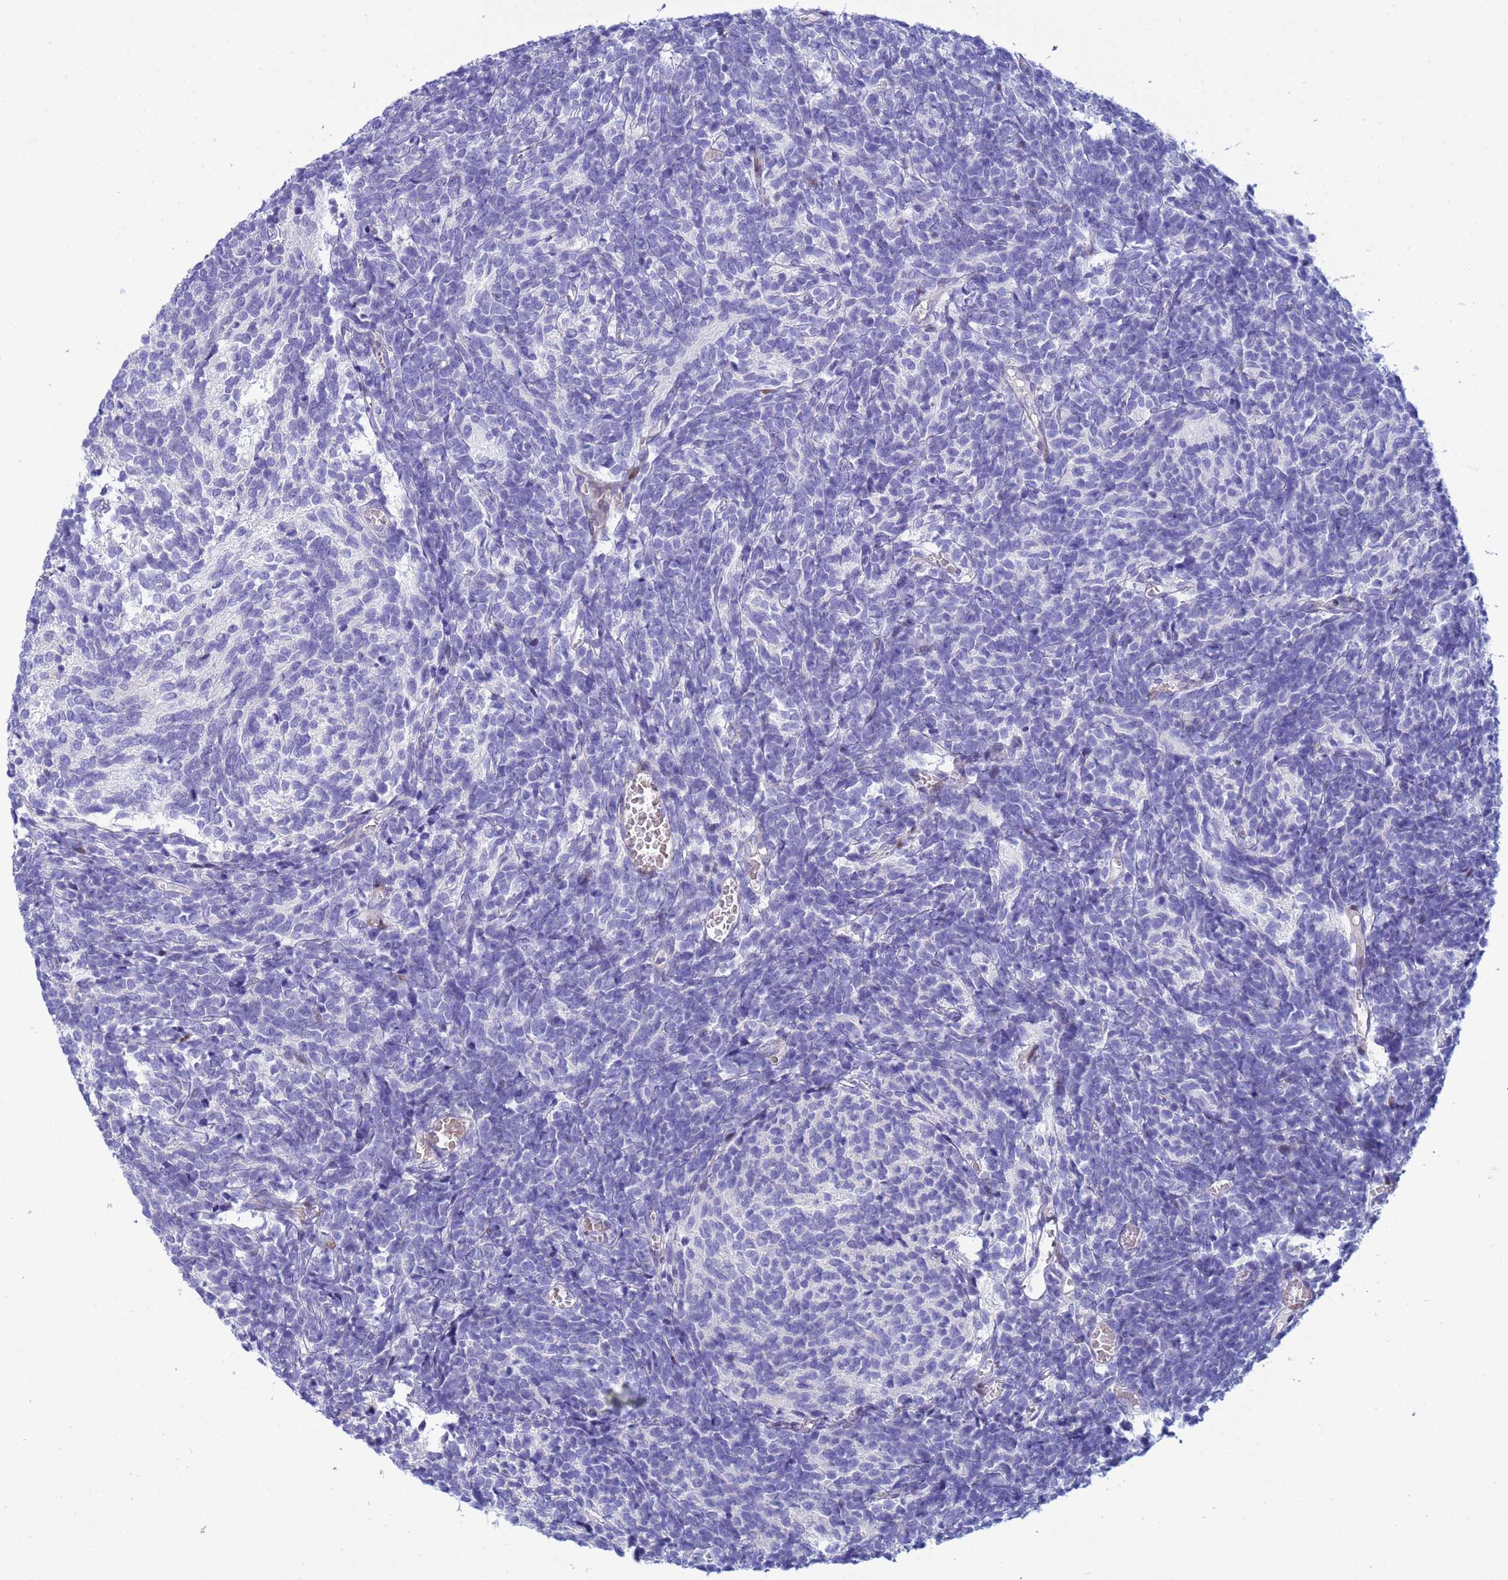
{"staining": {"intensity": "negative", "quantity": "none", "location": "none"}, "tissue": "glioma", "cell_type": "Tumor cells", "image_type": "cancer", "snomed": [{"axis": "morphology", "description": "Glioma, malignant, Low grade"}, {"axis": "topography", "description": "Brain"}], "caption": "Malignant glioma (low-grade) was stained to show a protein in brown. There is no significant staining in tumor cells.", "gene": "PPP6R1", "patient": {"sex": "female", "age": 1}}